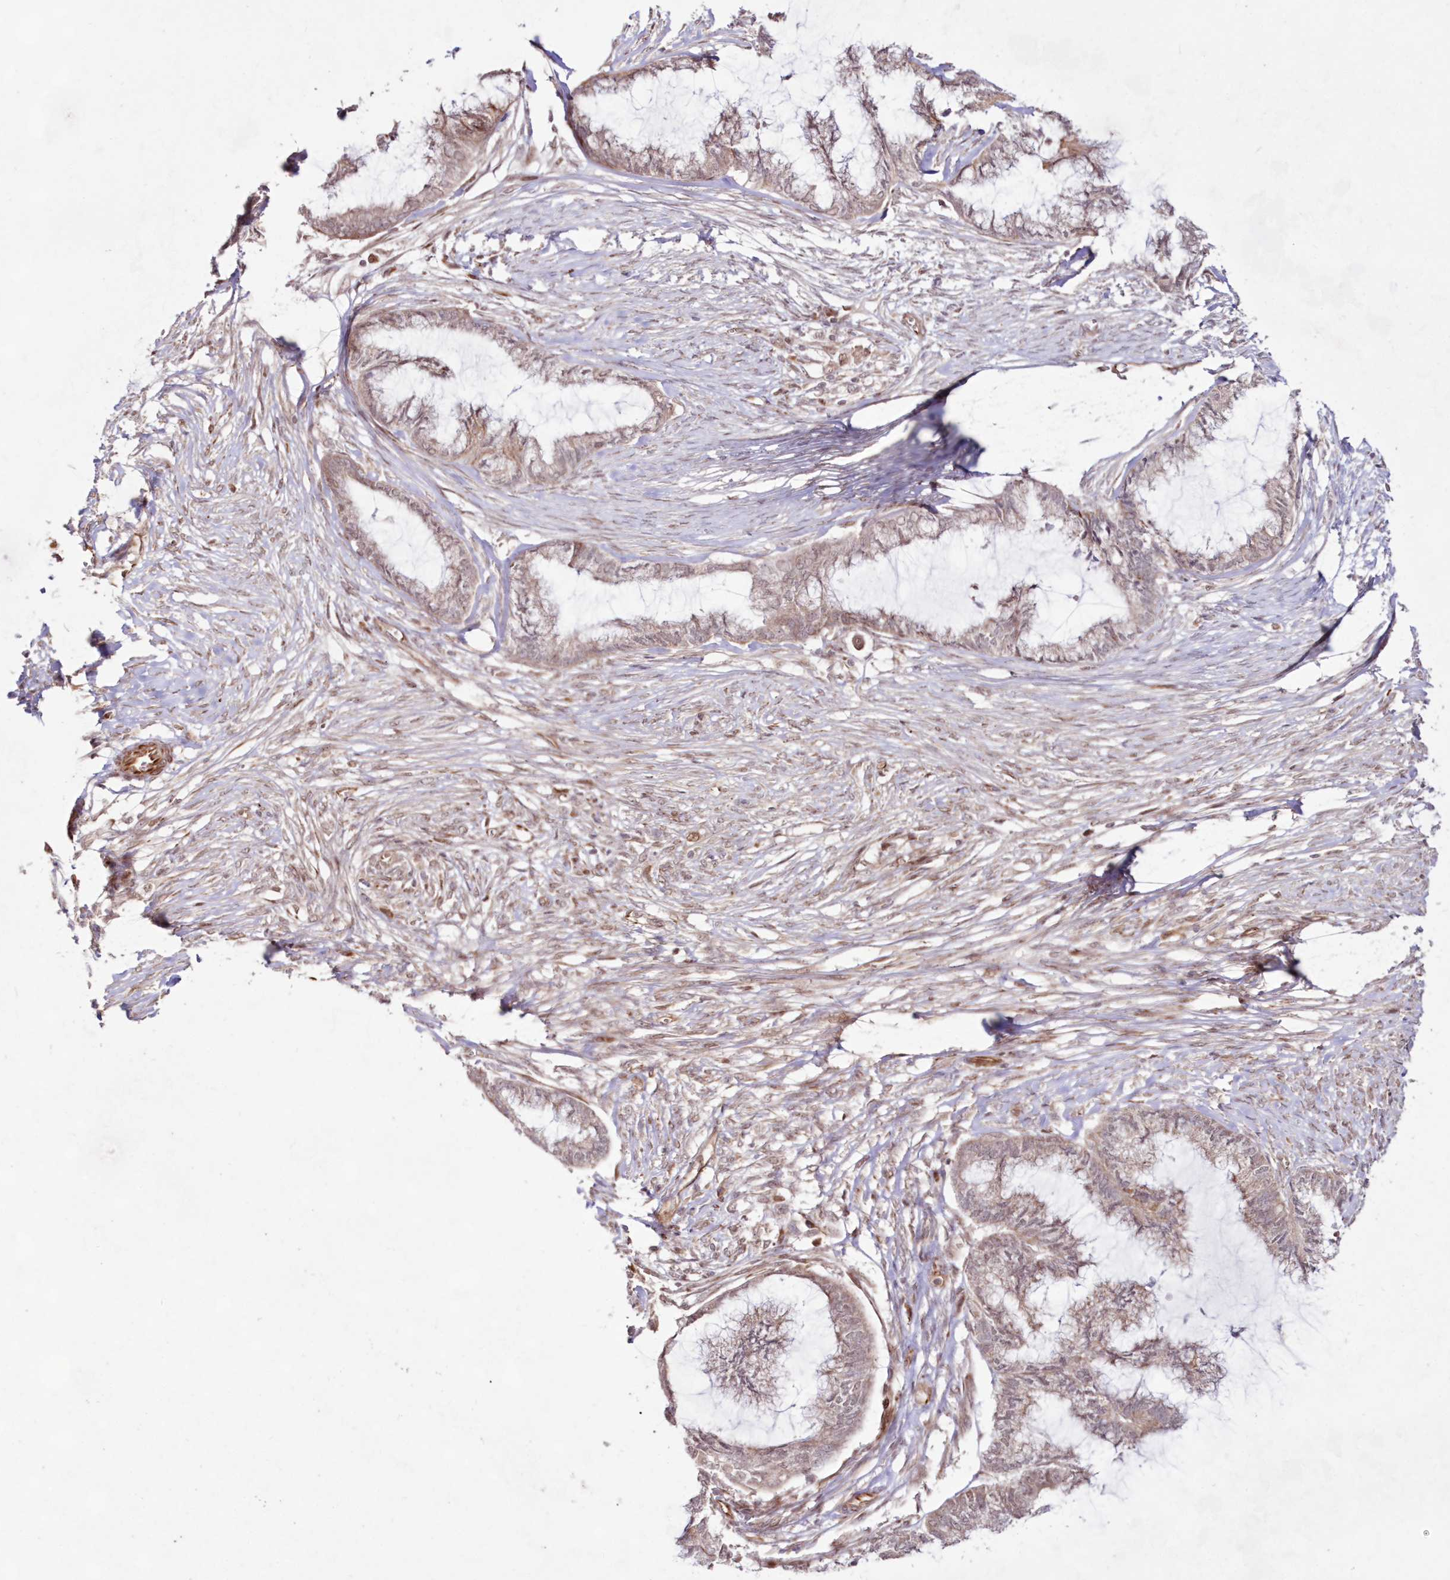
{"staining": {"intensity": "weak", "quantity": "25%-75%", "location": "cytoplasmic/membranous"}, "tissue": "endometrial cancer", "cell_type": "Tumor cells", "image_type": "cancer", "snomed": [{"axis": "morphology", "description": "Adenocarcinoma, NOS"}, {"axis": "topography", "description": "Endometrium"}], "caption": "Immunohistochemical staining of human endometrial cancer demonstrates low levels of weak cytoplasmic/membranous protein expression in approximately 25%-75% of tumor cells. (IHC, brightfield microscopy, high magnification).", "gene": "SNIP1", "patient": {"sex": "female", "age": 86}}